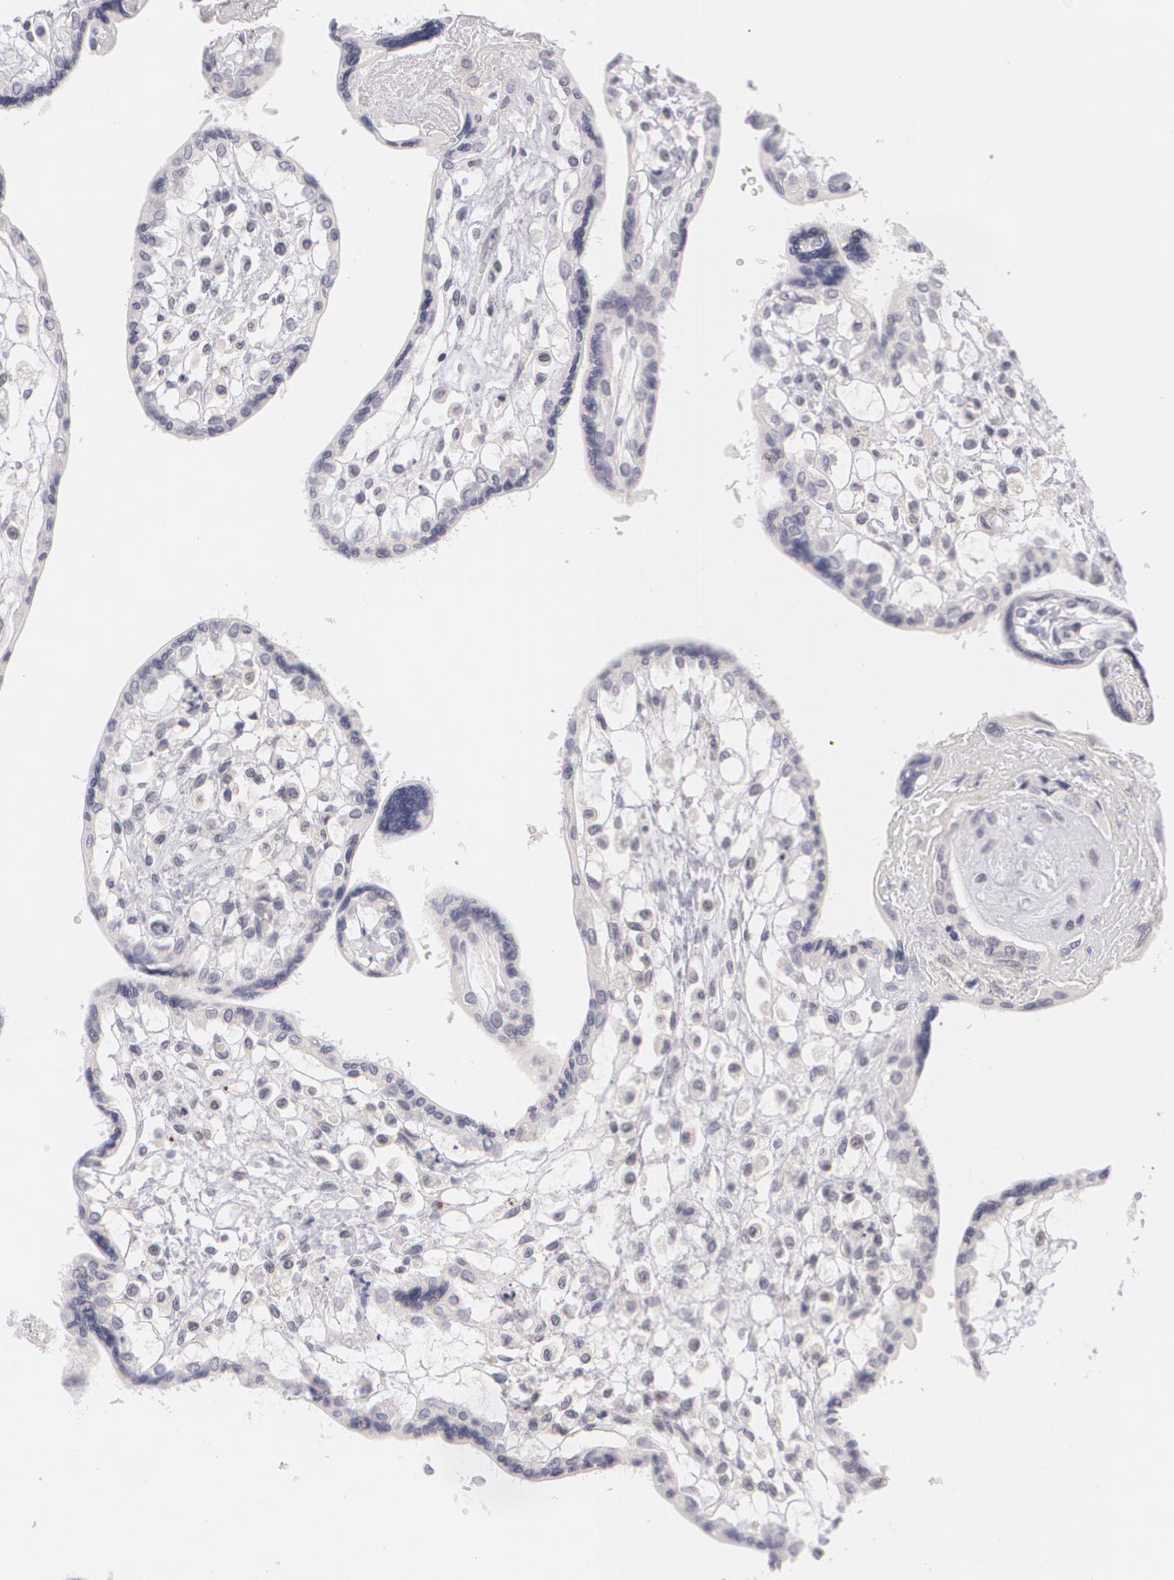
{"staining": {"intensity": "negative", "quantity": "none", "location": "none"}, "tissue": "placenta", "cell_type": "Decidual cells", "image_type": "normal", "snomed": [{"axis": "morphology", "description": "Normal tissue, NOS"}, {"axis": "topography", "description": "Placenta"}], "caption": "This is an IHC photomicrograph of unremarkable placenta. There is no staining in decidual cells.", "gene": "BCL10", "patient": {"sex": "female", "age": 31}}